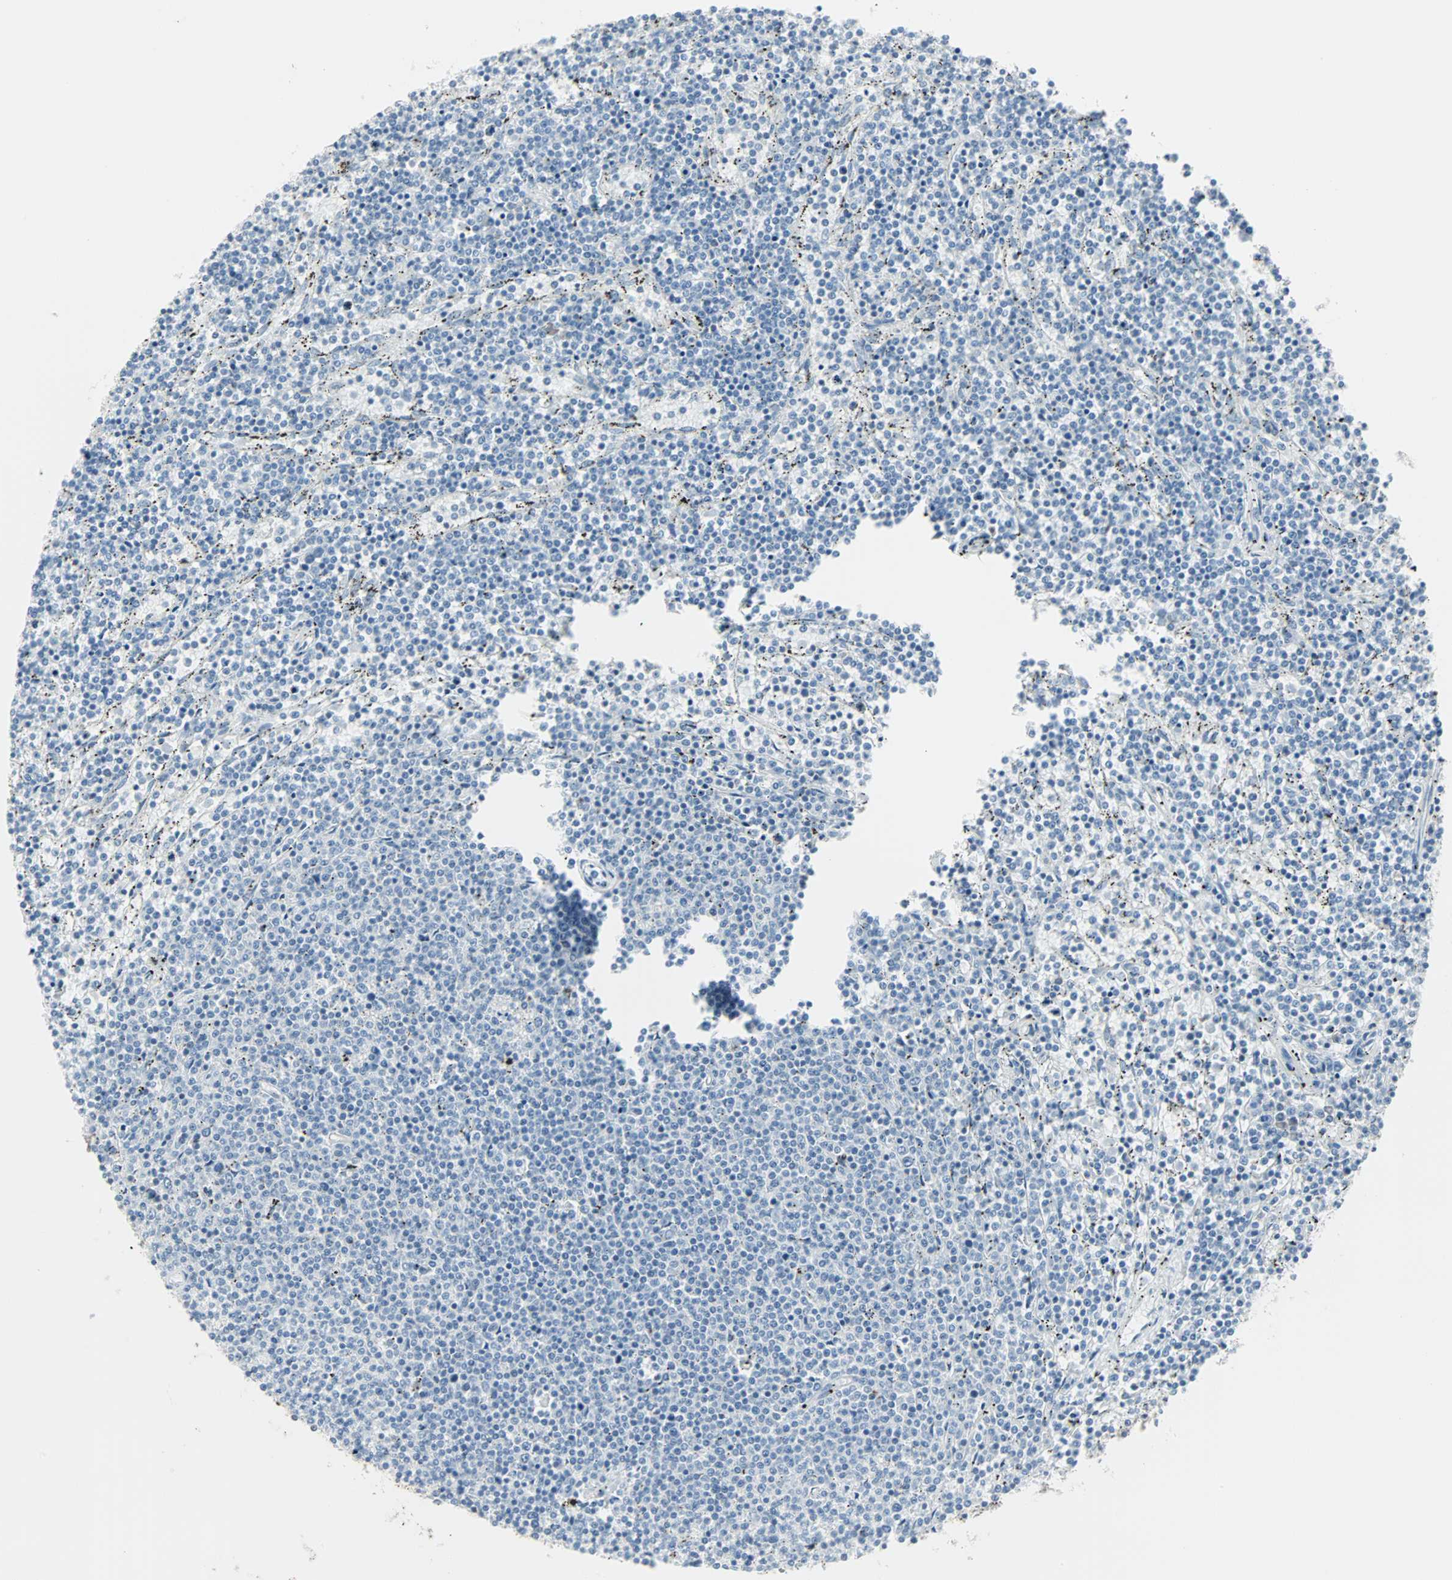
{"staining": {"intensity": "negative", "quantity": "none", "location": "none"}, "tissue": "lymphoma", "cell_type": "Tumor cells", "image_type": "cancer", "snomed": [{"axis": "morphology", "description": "Malignant lymphoma, non-Hodgkin's type, Low grade"}, {"axis": "topography", "description": "Spleen"}], "caption": "IHC photomicrograph of low-grade malignant lymphoma, non-Hodgkin's type stained for a protein (brown), which exhibits no staining in tumor cells.", "gene": "IDH2", "patient": {"sex": "female", "age": 50}}